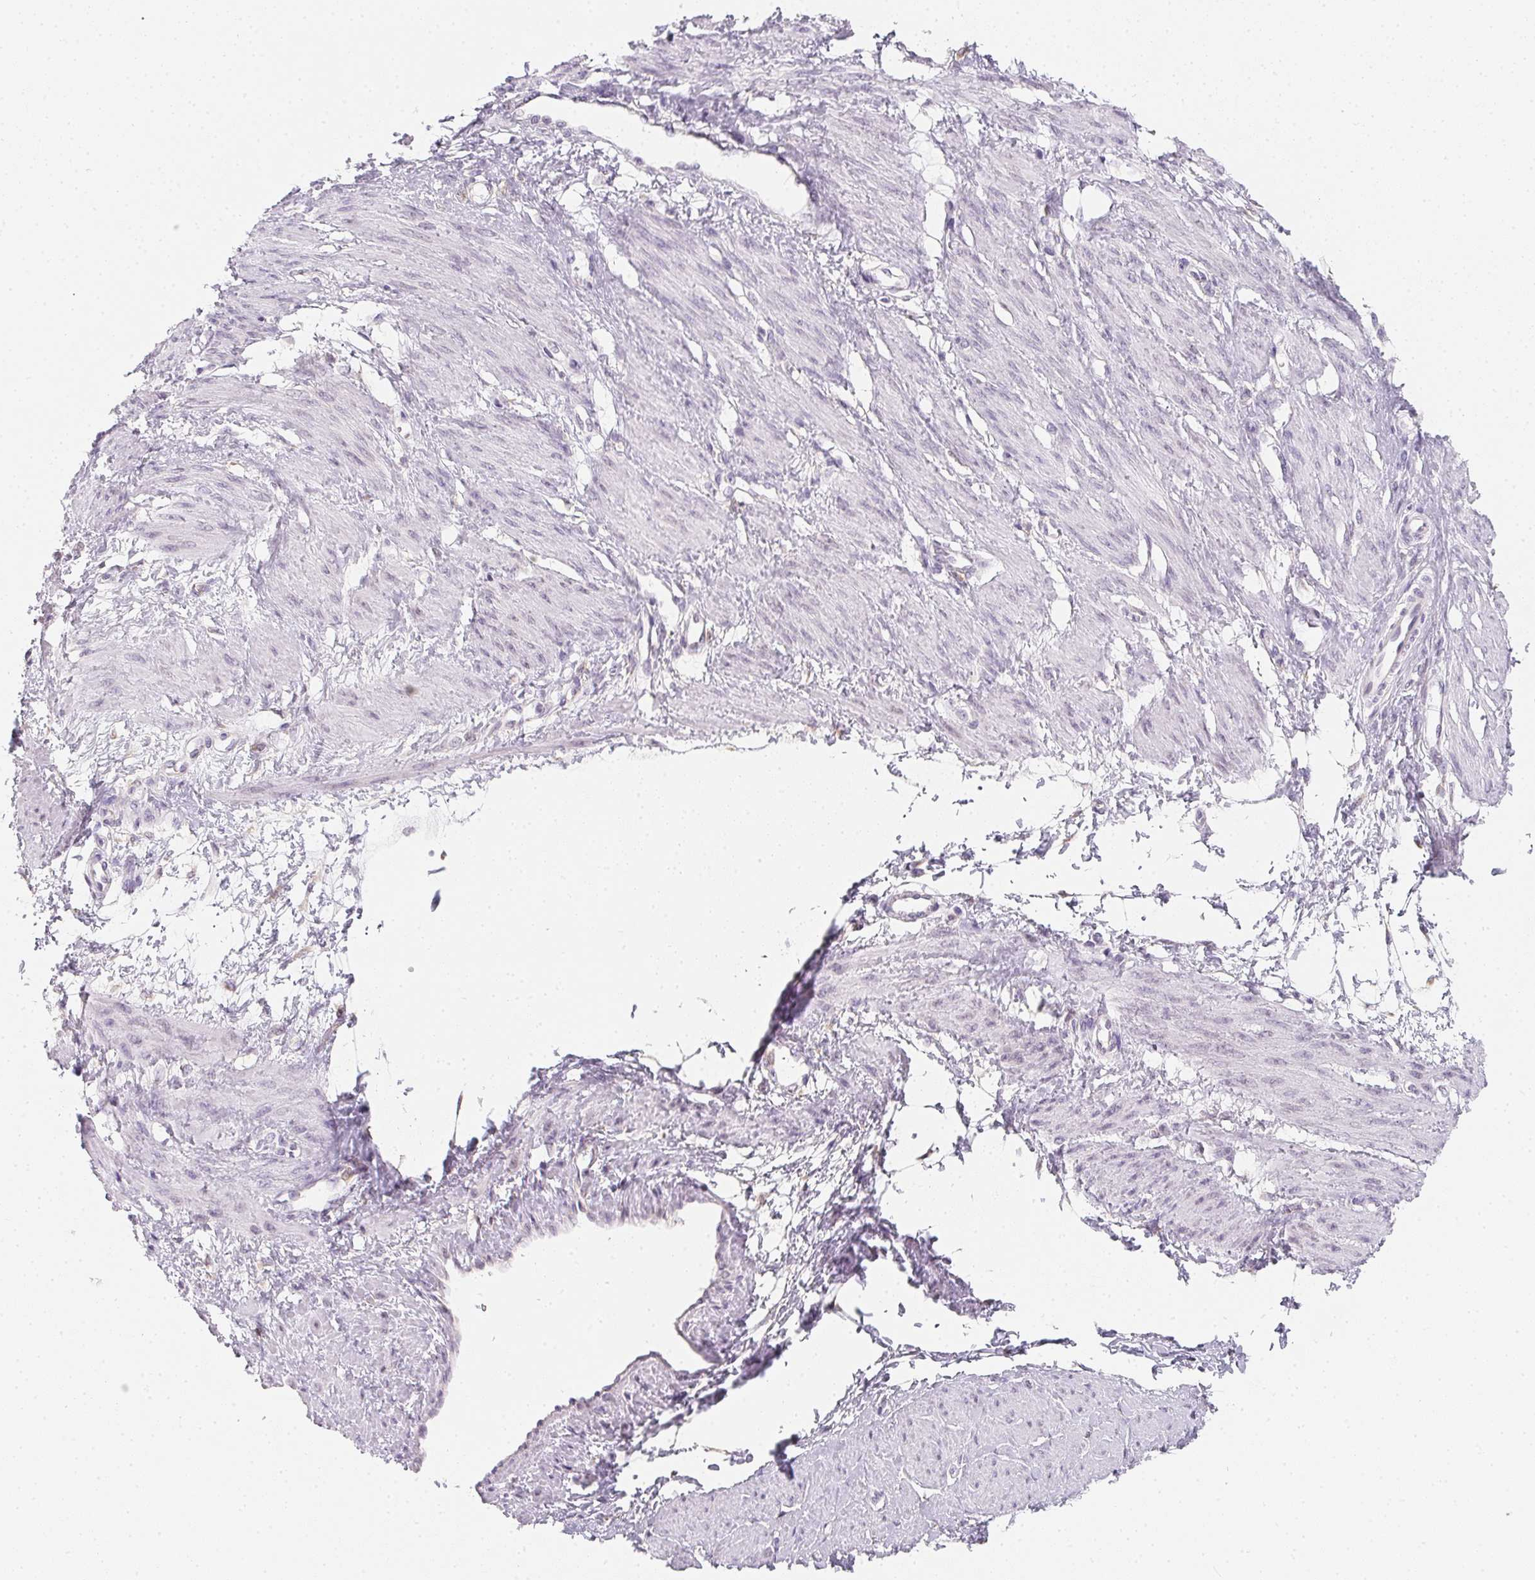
{"staining": {"intensity": "negative", "quantity": "none", "location": "none"}, "tissue": "smooth muscle", "cell_type": "Smooth muscle cells", "image_type": "normal", "snomed": [{"axis": "morphology", "description": "Normal tissue, NOS"}, {"axis": "topography", "description": "Smooth muscle"}, {"axis": "topography", "description": "Uterus"}], "caption": "Smooth muscle cells show no significant protein expression in benign smooth muscle. Nuclei are stained in blue.", "gene": "SOAT1", "patient": {"sex": "female", "age": 39}}